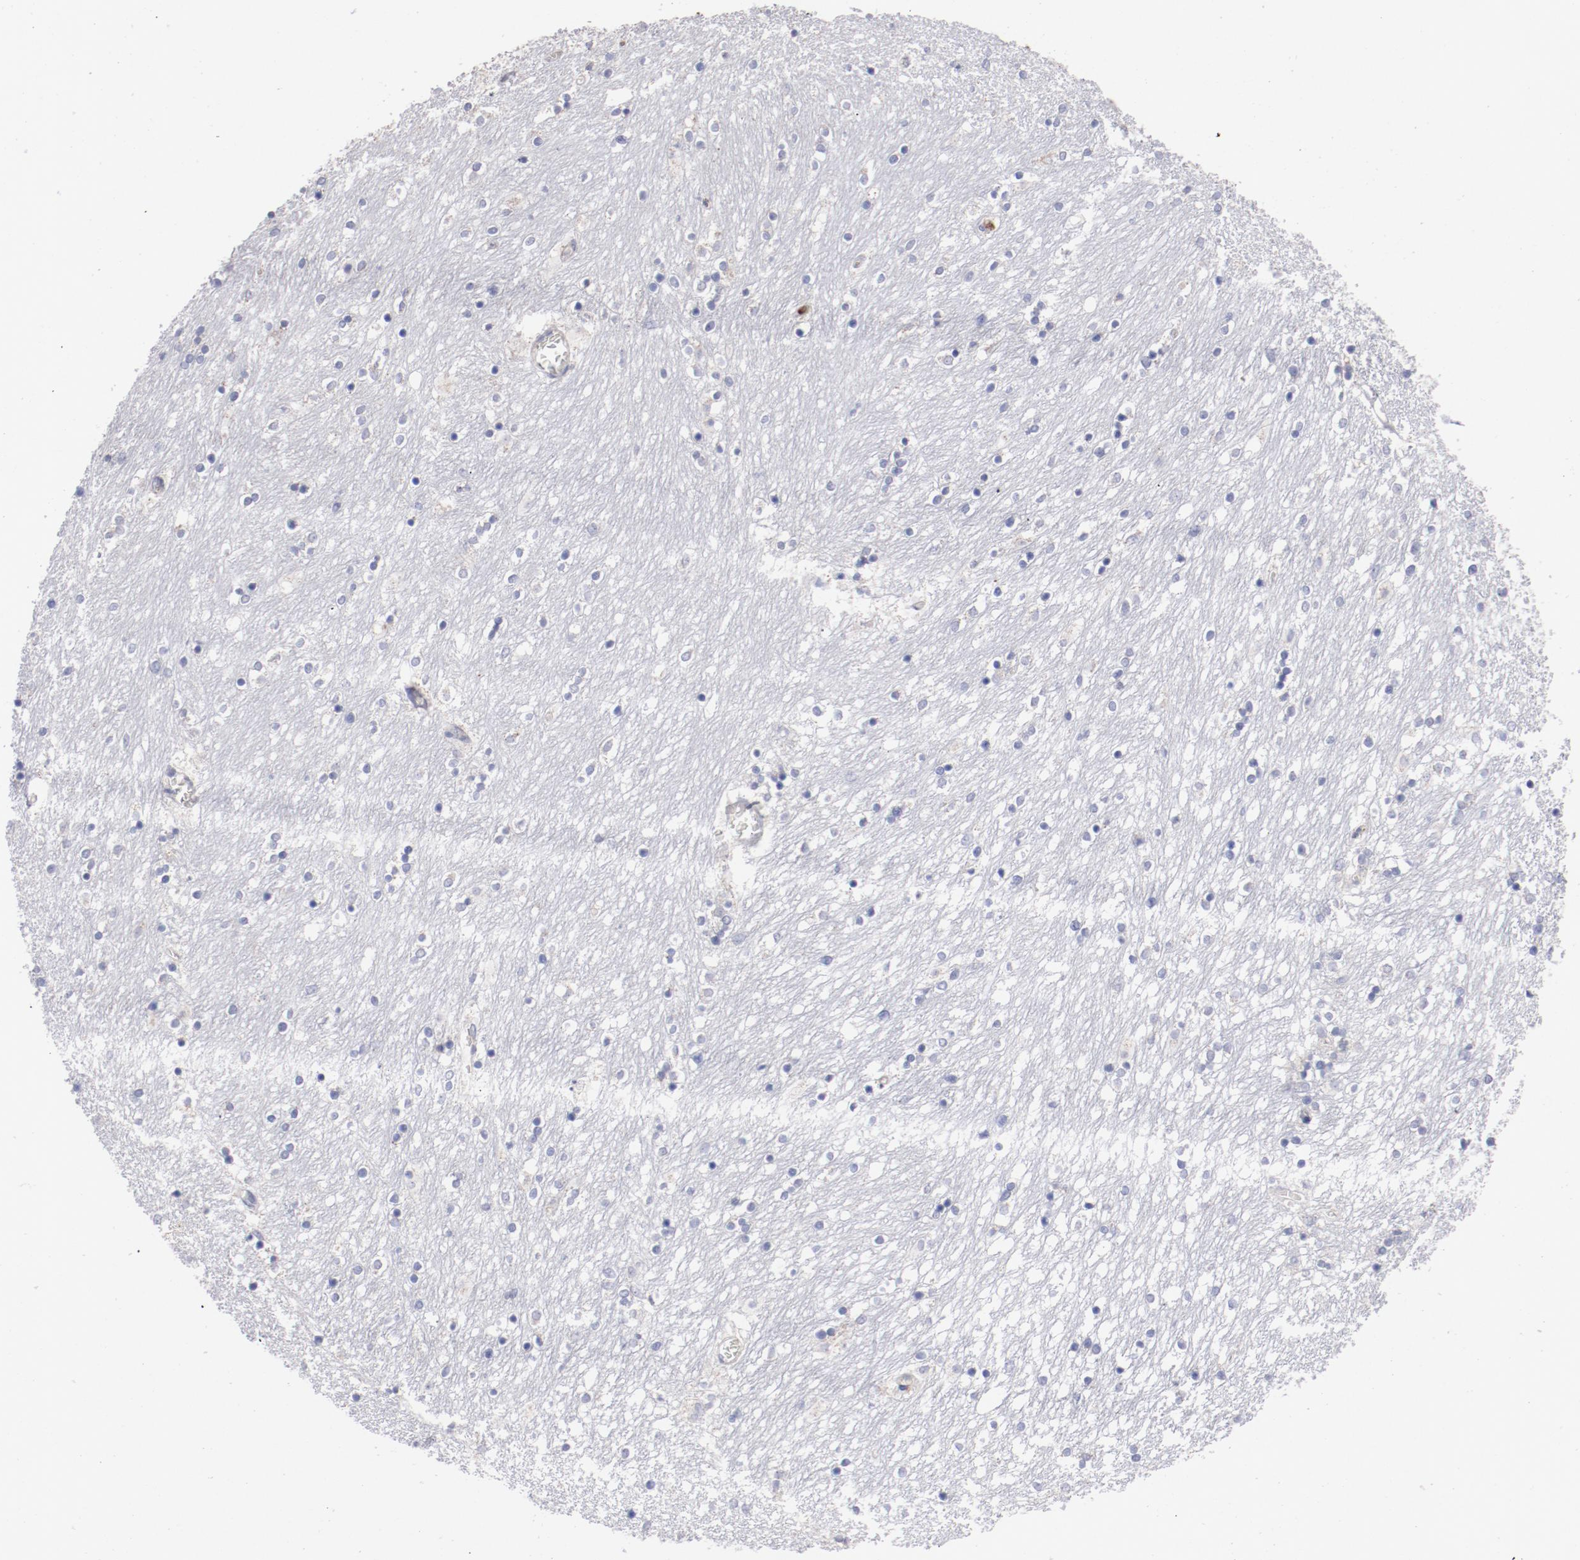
{"staining": {"intensity": "negative", "quantity": "none", "location": "none"}, "tissue": "caudate", "cell_type": "Glial cells", "image_type": "normal", "snomed": [{"axis": "morphology", "description": "Normal tissue, NOS"}, {"axis": "topography", "description": "Lateral ventricle wall"}], "caption": "DAB immunohistochemical staining of unremarkable caudate displays no significant positivity in glial cells.", "gene": "FGR", "patient": {"sex": "female", "age": 54}}